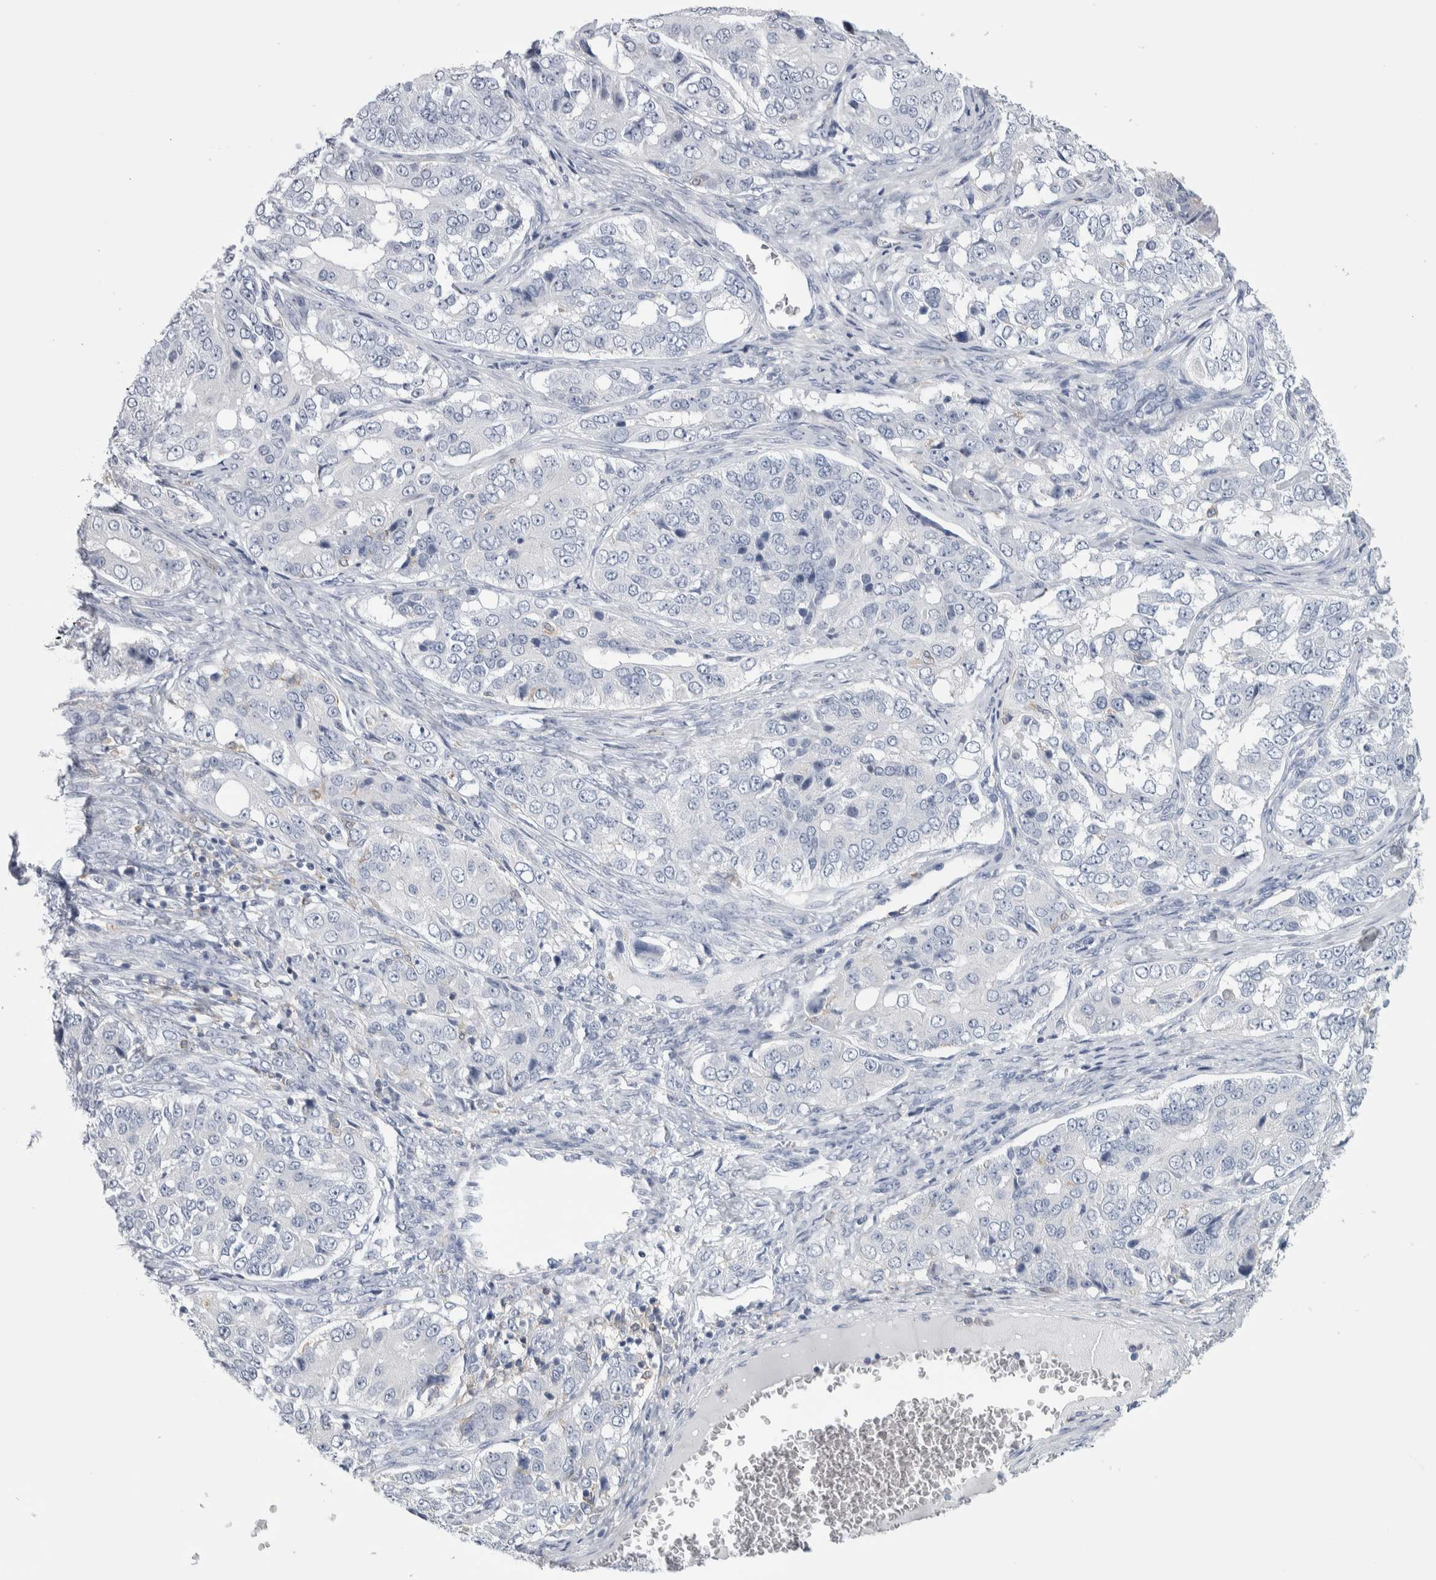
{"staining": {"intensity": "negative", "quantity": "none", "location": "none"}, "tissue": "ovarian cancer", "cell_type": "Tumor cells", "image_type": "cancer", "snomed": [{"axis": "morphology", "description": "Carcinoma, endometroid"}, {"axis": "topography", "description": "Ovary"}], "caption": "The photomicrograph exhibits no staining of tumor cells in endometroid carcinoma (ovarian).", "gene": "SKAP2", "patient": {"sex": "female", "age": 51}}